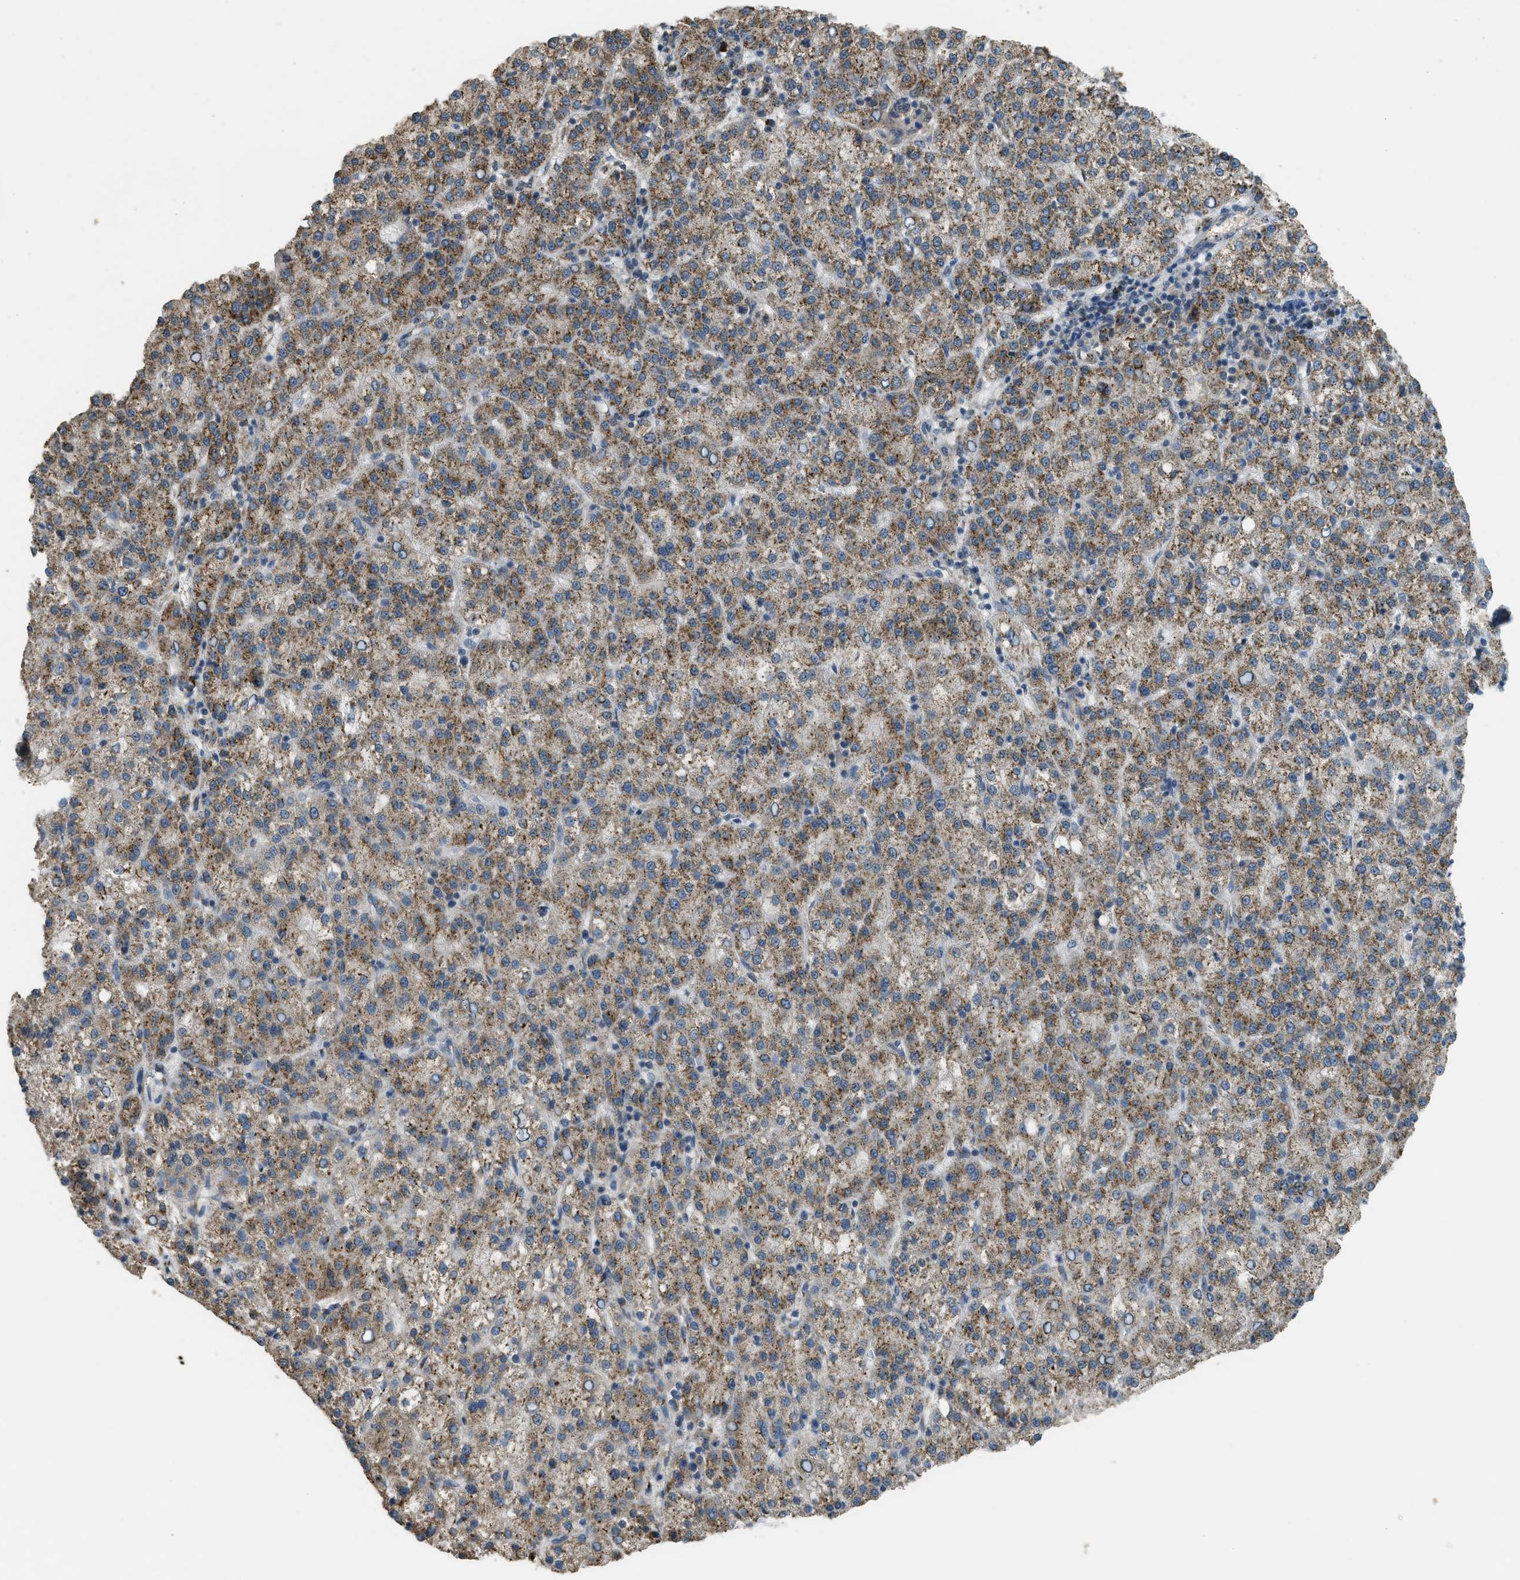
{"staining": {"intensity": "moderate", "quantity": ">75%", "location": "cytoplasmic/membranous"}, "tissue": "liver cancer", "cell_type": "Tumor cells", "image_type": "cancer", "snomed": [{"axis": "morphology", "description": "Carcinoma, Hepatocellular, NOS"}, {"axis": "topography", "description": "Liver"}], "caption": "Immunohistochemistry (IHC) (DAB) staining of human liver cancer (hepatocellular carcinoma) demonstrates moderate cytoplasmic/membranous protein staining in approximately >75% of tumor cells.", "gene": "IPO7", "patient": {"sex": "female", "age": 58}}